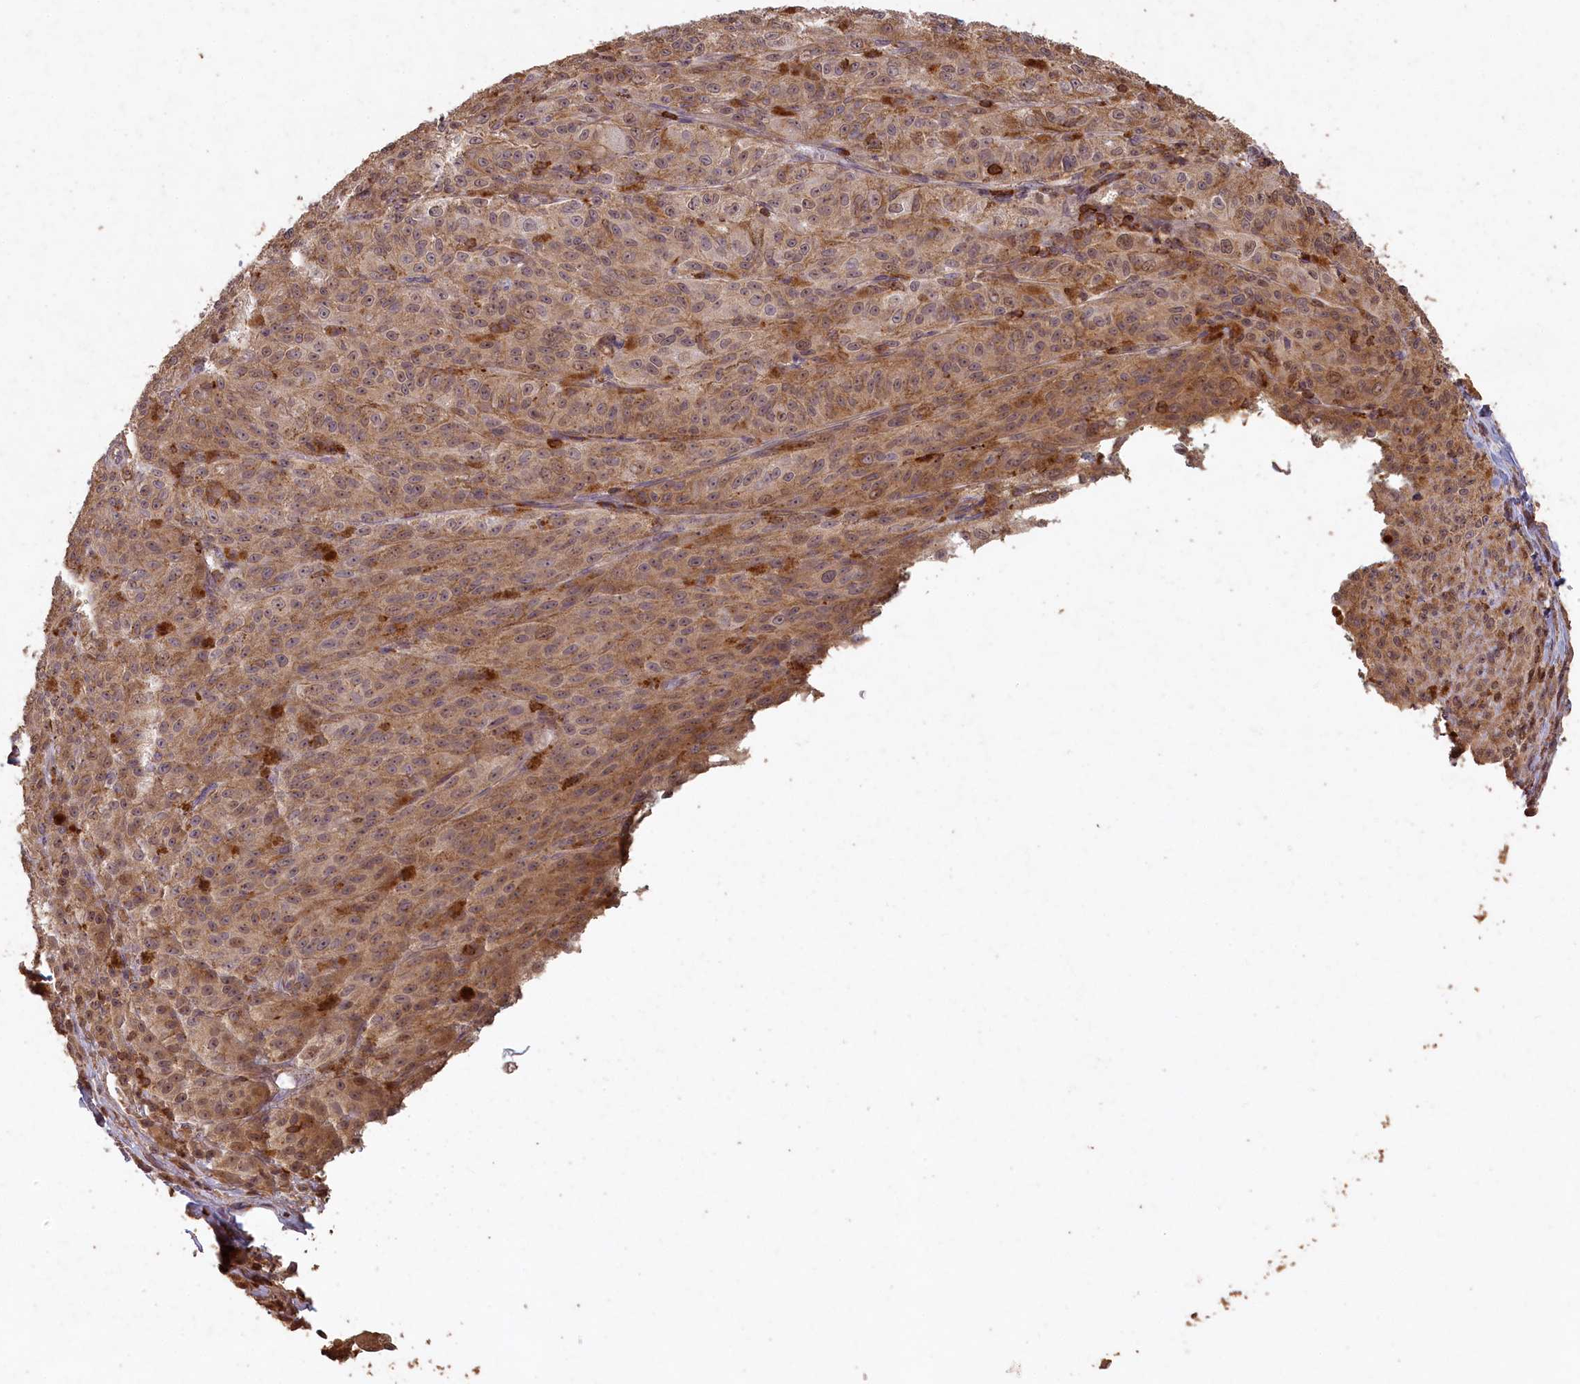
{"staining": {"intensity": "moderate", "quantity": ">75%", "location": "cytoplasmic/membranous"}, "tissue": "melanoma", "cell_type": "Tumor cells", "image_type": "cancer", "snomed": [{"axis": "morphology", "description": "Malignant melanoma, NOS"}, {"axis": "topography", "description": "Skin"}], "caption": "Immunohistochemistry (IHC) of human melanoma shows medium levels of moderate cytoplasmic/membranous expression in about >75% of tumor cells. The staining is performed using DAB brown chromogen to label protein expression. The nuclei are counter-stained blue using hematoxylin.", "gene": "MADD", "patient": {"sex": "female", "age": 52}}